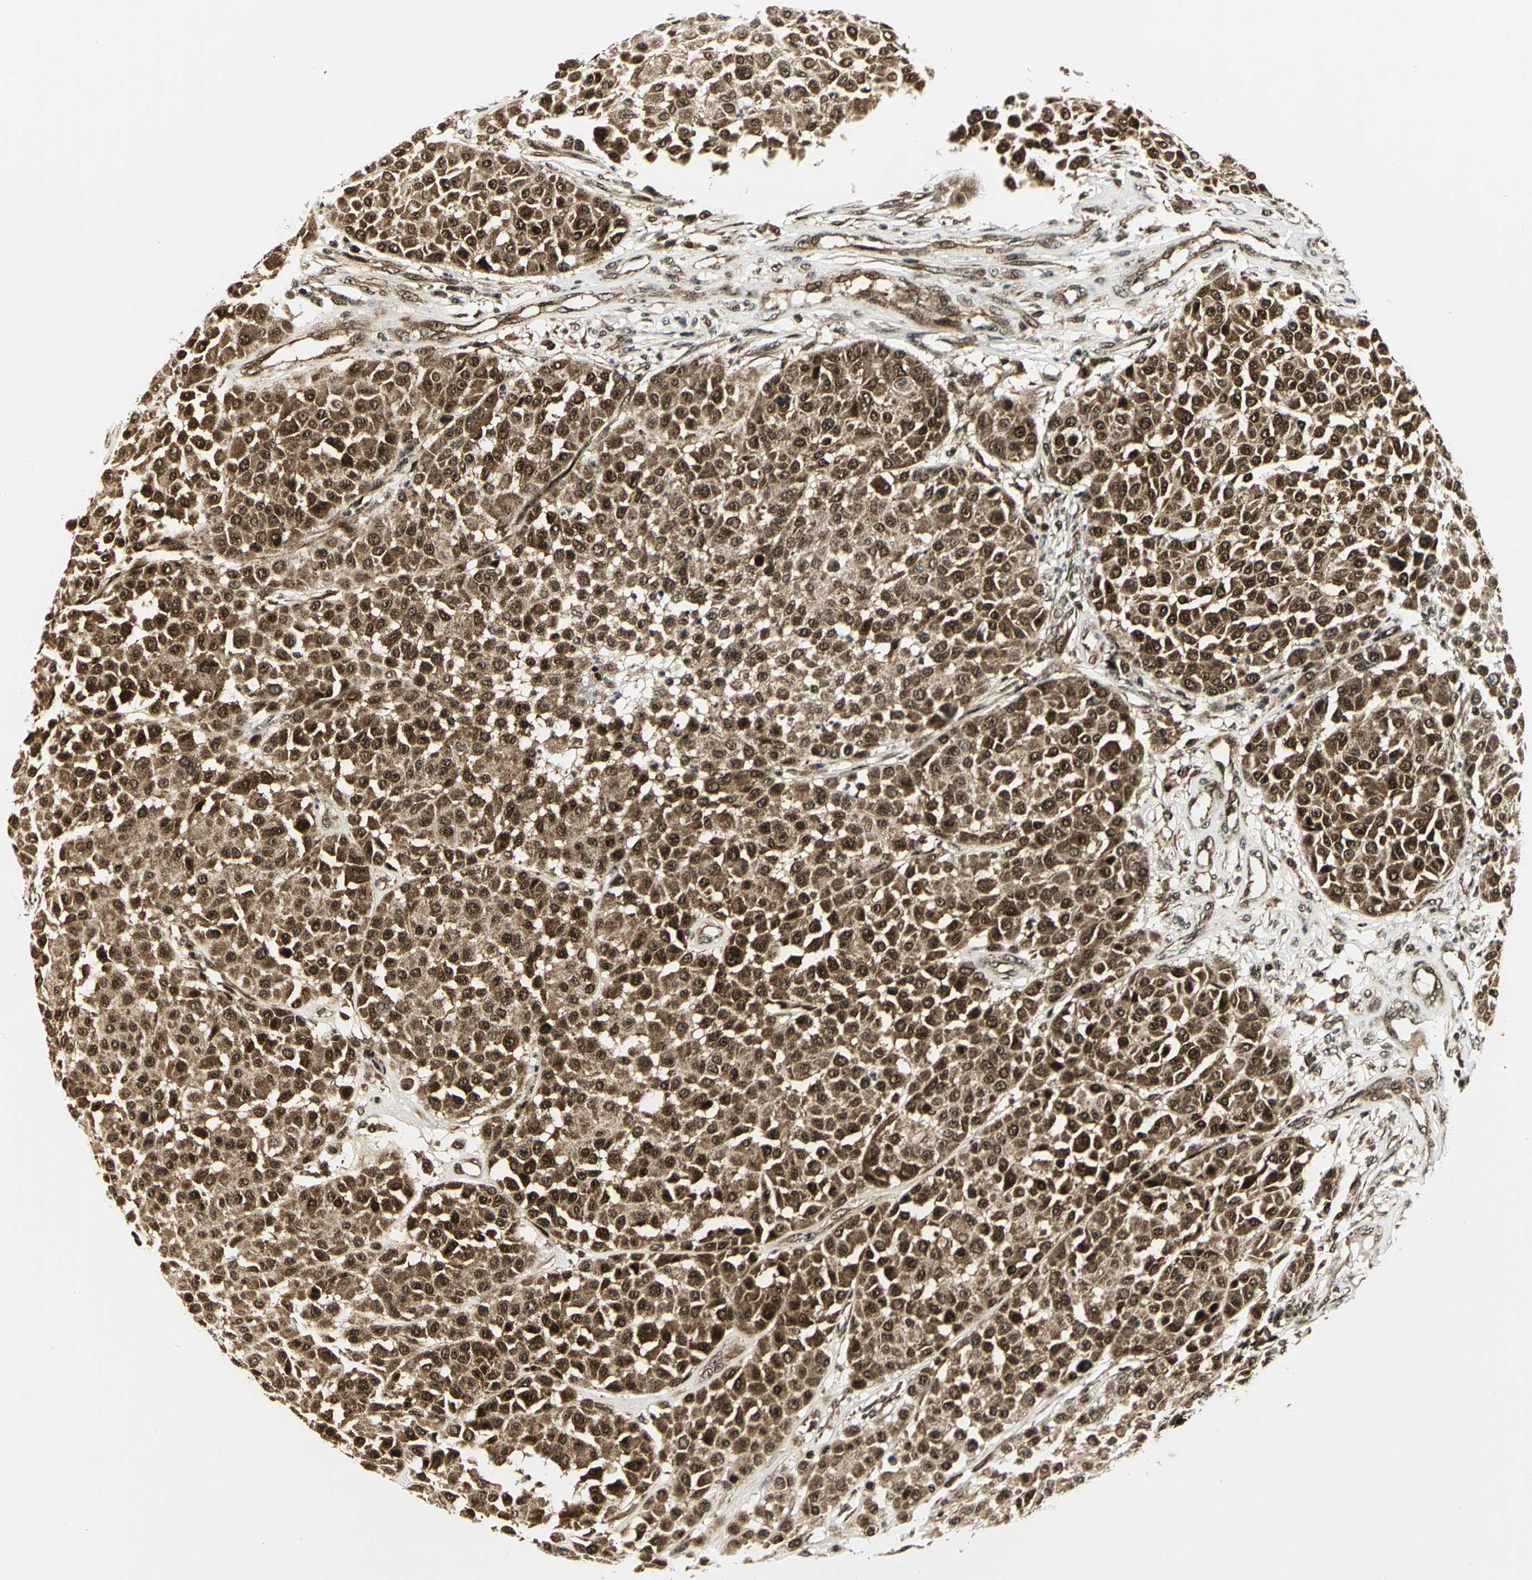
{"staining": {"intensity": "strong", "quantity": ">75%", "location": "cytoplasmic/membranous,nuclear"}, "tissue": "melanoma", "cell_type": "Tumor cells", "image_type": "cancer", "snomed": [{"axis": "morphology", "description": "Malignant melanoma, Metastatic site"}, {"axis": "topography", "description": "Soft tissue"}], "caption": "This is an image of IHC staining of malignant melanoma (metastatic site), which shows strong expression in the cytoplasmic/membranous and nuclear of tumor cells.", "gene": "COPS5", "patient": {"sex": "male", "age": 41}}